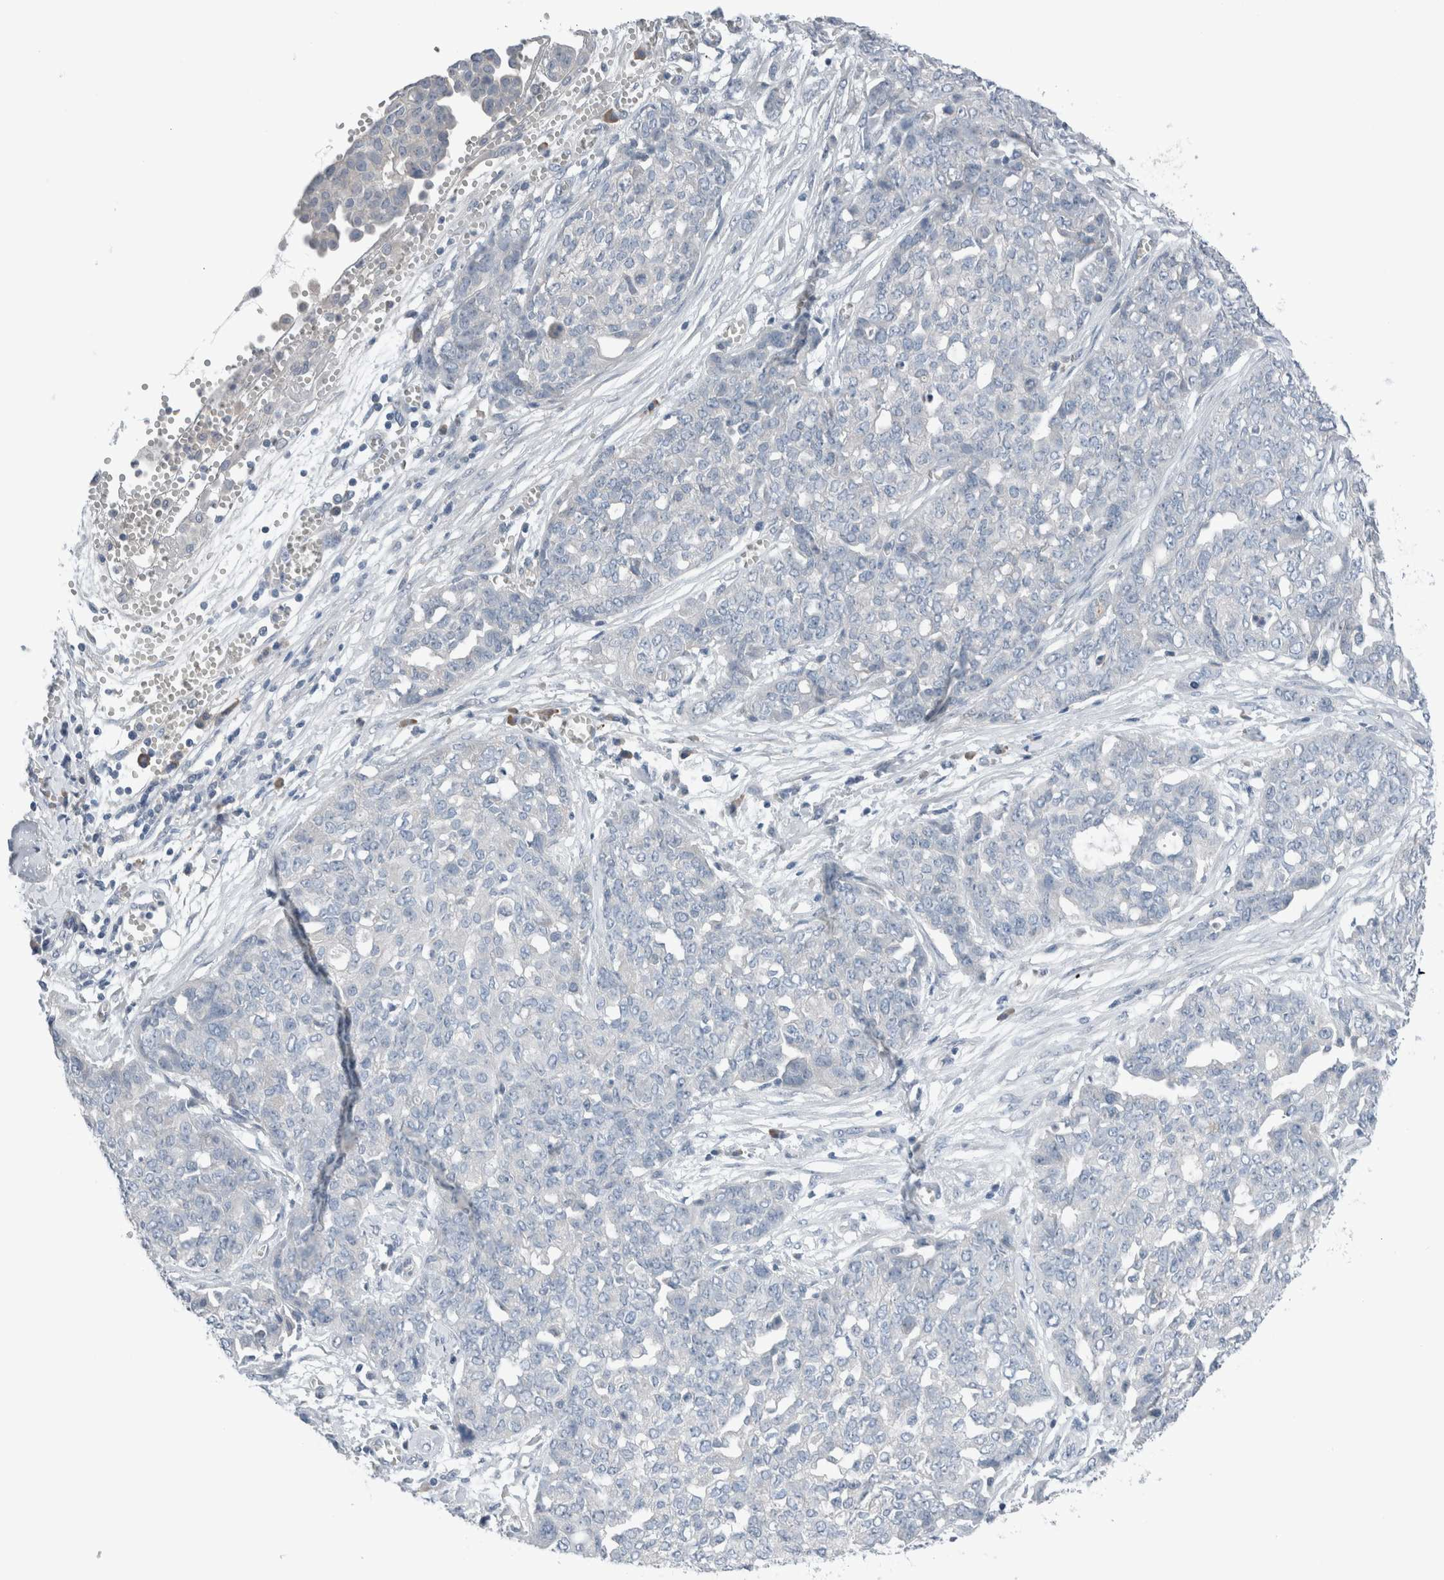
{"staining": {"intensity": "negative", "quantity": "none", "location": "none"}, "tissue": "ovarian cancer", "cell_type": "Tumor cells", "image_type": "cancer", "snomed": [{"axis": "morphology", "description": "Cystadenocarcinoma, serous, NOS"}, {"axis": "topography", "description": "Soft tissue"}, {"axis": "topography", "description": "Ovary"}], "caption": "The immunohistochemistry (IHC) photomicrograph has no significant positivity in tumor cells of serous cystadenocarcinoma (ovarian) tissue.", "gene": "DUOX1", "patient": {"sex": "female", "age": 57}}